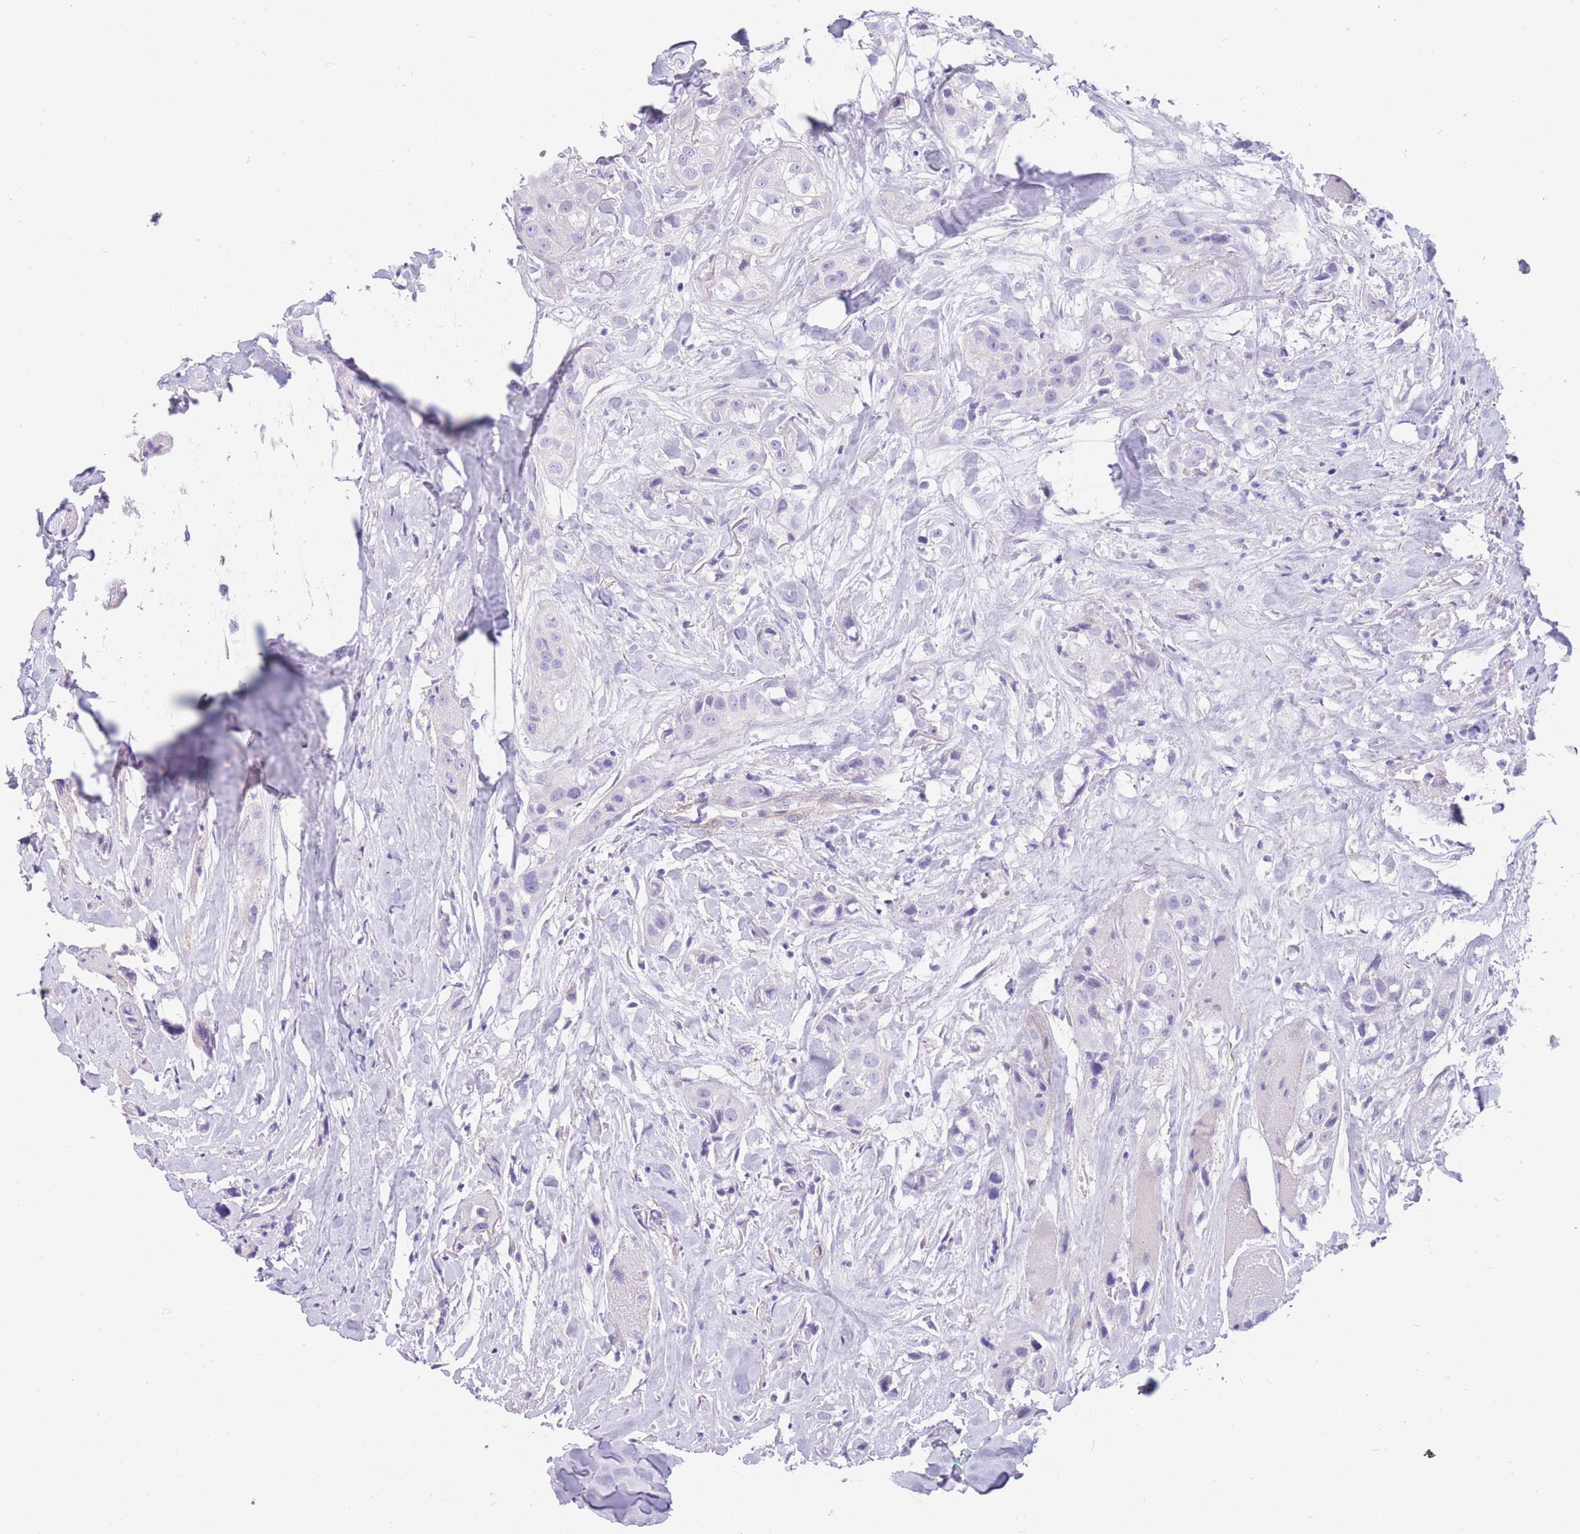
{"staining": {"intensity": "negative", "quantity": "none", "location": "none"}, "tissue": "head and neck cancer", "cell_type": "Tumor cells", "image_type": "cancer", "snomed": [{"axis": "morphology", "description": "Normal tissue, NOS"}, {"axis": "morphology", "description": "Squamous cell carcinoma, NOS"}, {"axis": "topography", "description": "Skeletal muscle"}, {"axis": "topography", "description": "Head-Neck"}], "caption": "An image of human head and neck squamous cell carcinoma is negative for staining in tumor cells. (Brightfield microscopy of DAB IHC at high magnification).", "gene": "MTSS2", "patient": {"sex": "male", "age": 51}}